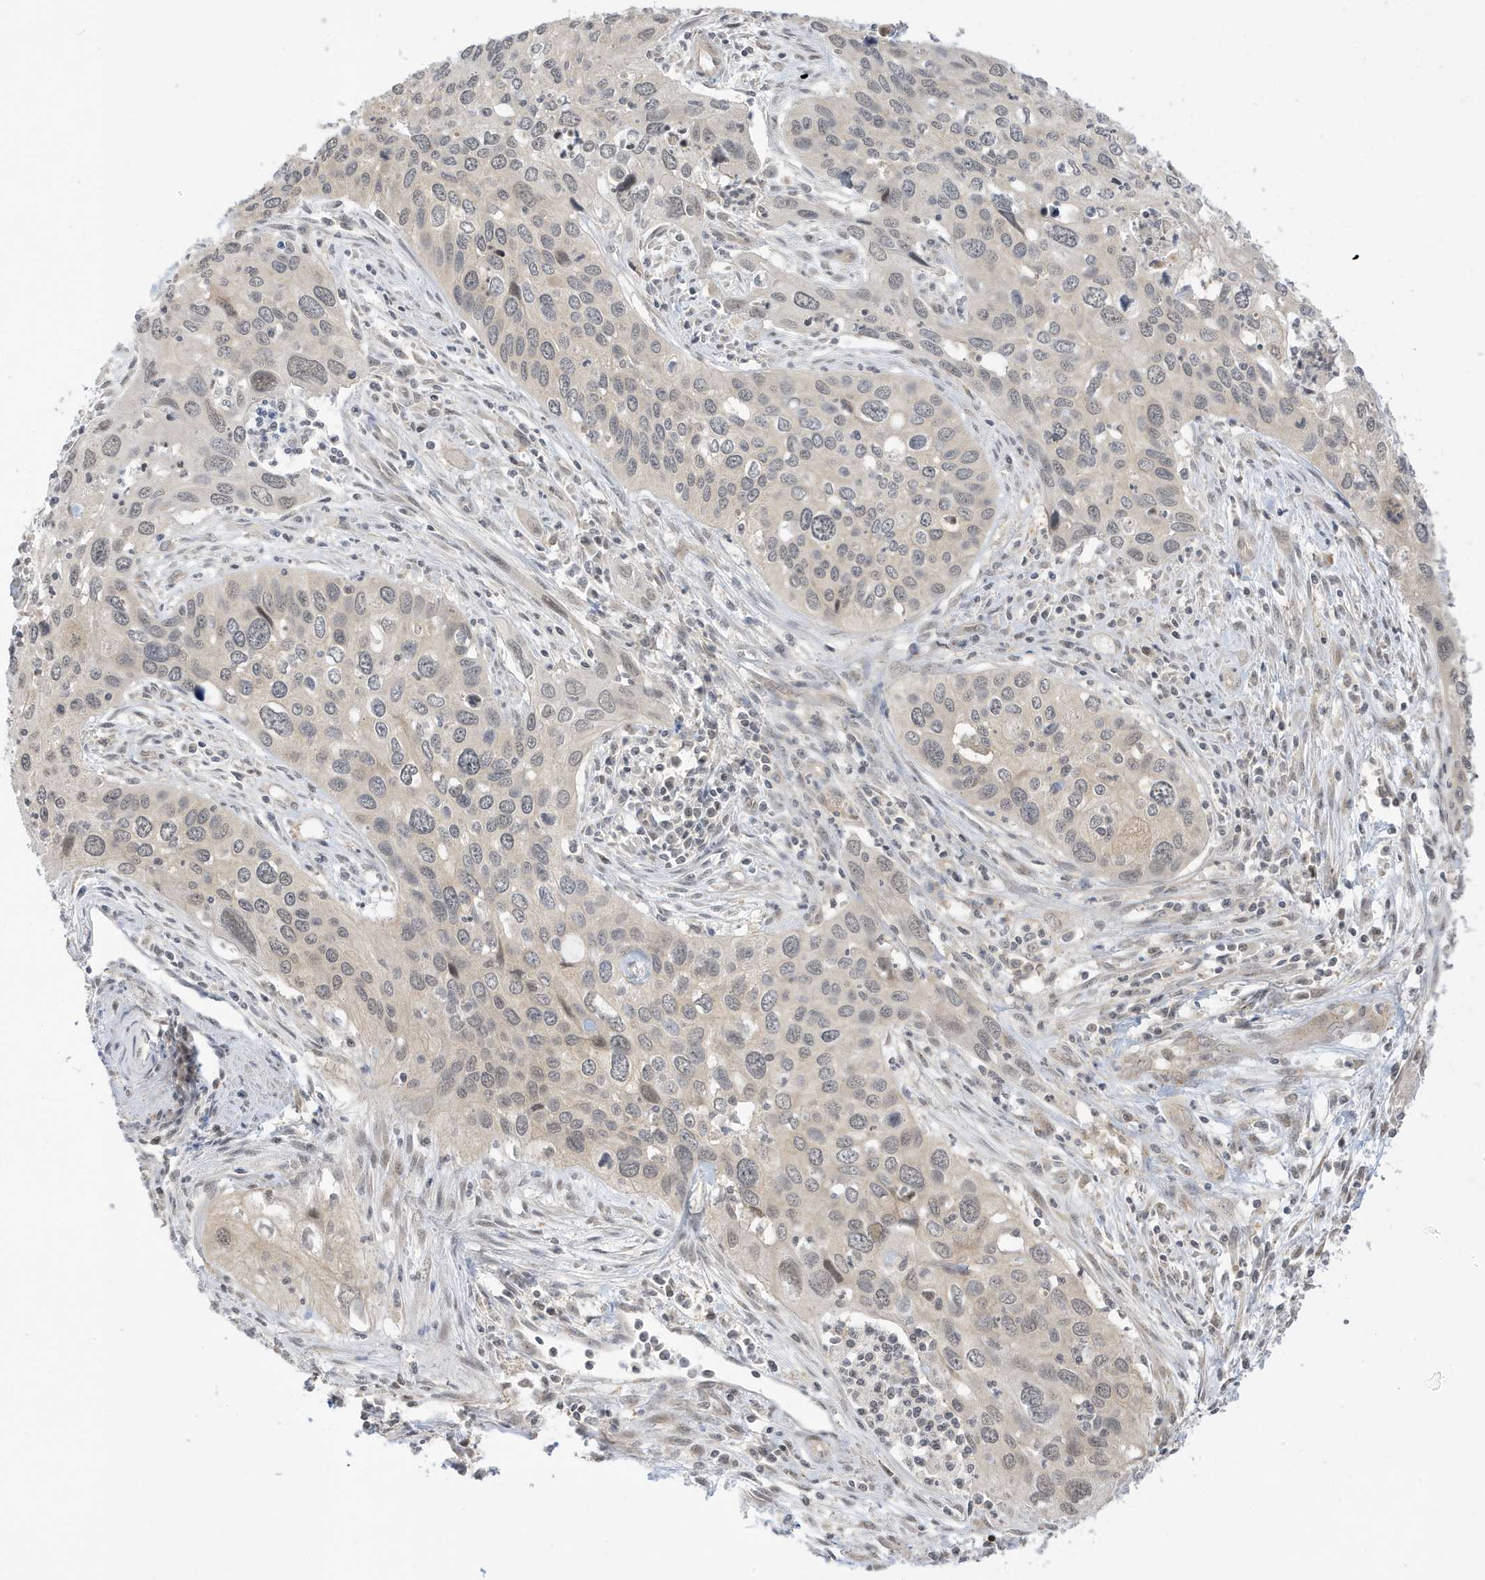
{"staining": {"intensity": "weak", "quantity": "25%-75%", "location": "nuclear"}, "tissue": "cervical cancer", "cell_type": "Tumor cells", "image_type": "cancer", "snomed": [{"axis": "morphology", "description": "Squamous cell carcinoma, NOS"}, {"axis": "topography", "description": "Cervix"}], "caption": "Immunohistochemical staining of human cervical cancer displays low levels of weak nuclear expression in about 25%-75% of tumor cells.", "gene": "TAB3", "patient": {"sex": "female", "age": 55}}